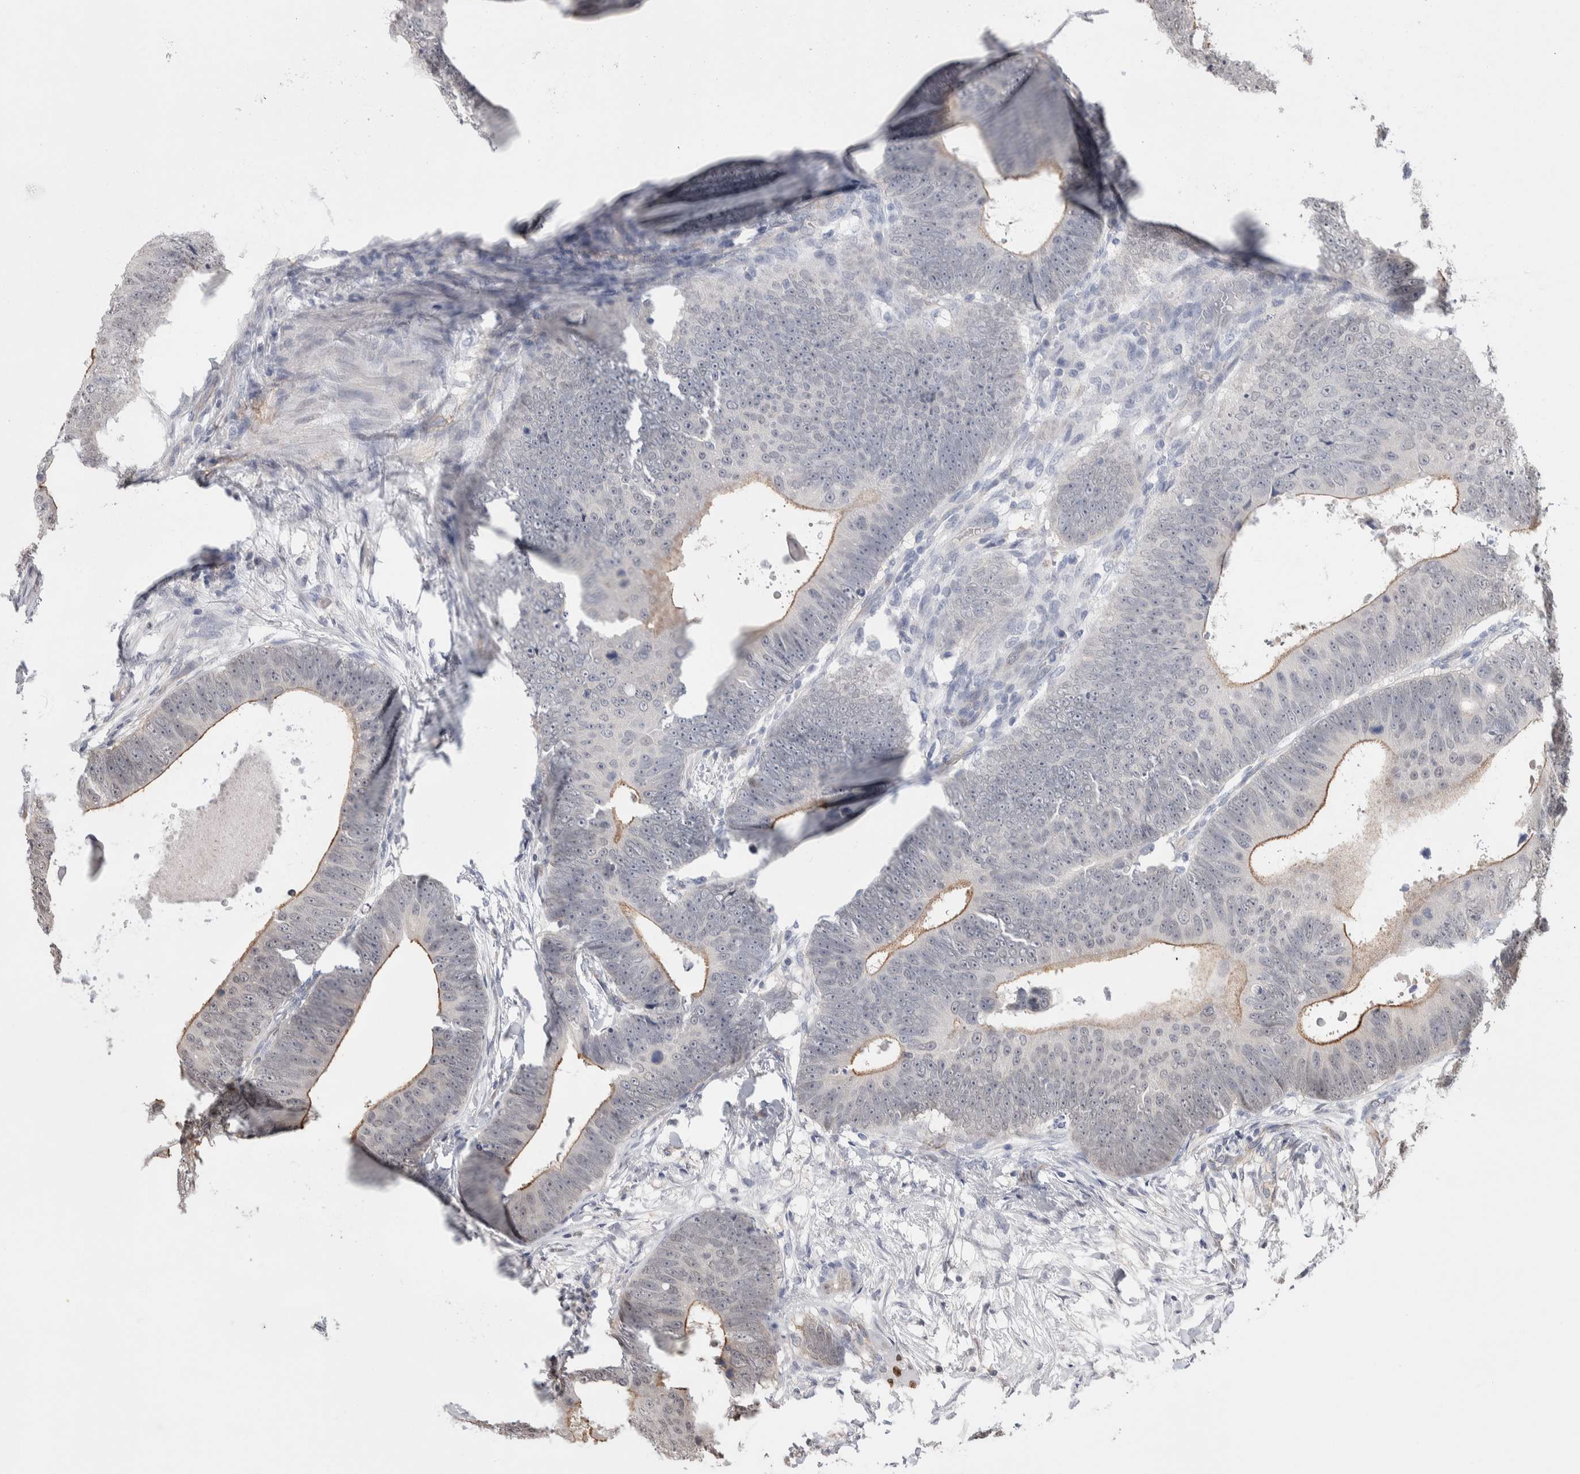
{"staining": {"intensity": "weak", "quantity": "<25%", "location": "cytoplasmic/membranous"}, "tissue": "colorectal cancer", "cell_type": "Tumor cells", "image_type": "cancer", "snomed": [{"axis": "morphology", "description": "Adenocarcinoma, NOS"}, {"axis": "topography", "description": "Colon"}], "caption": "A histopathology image of human colorectal cancer (adenocarcinoma) is negative for staining in tumor cells.", "gene": "ZBTB49", "patient": {"sex": "male", "age": 56}}